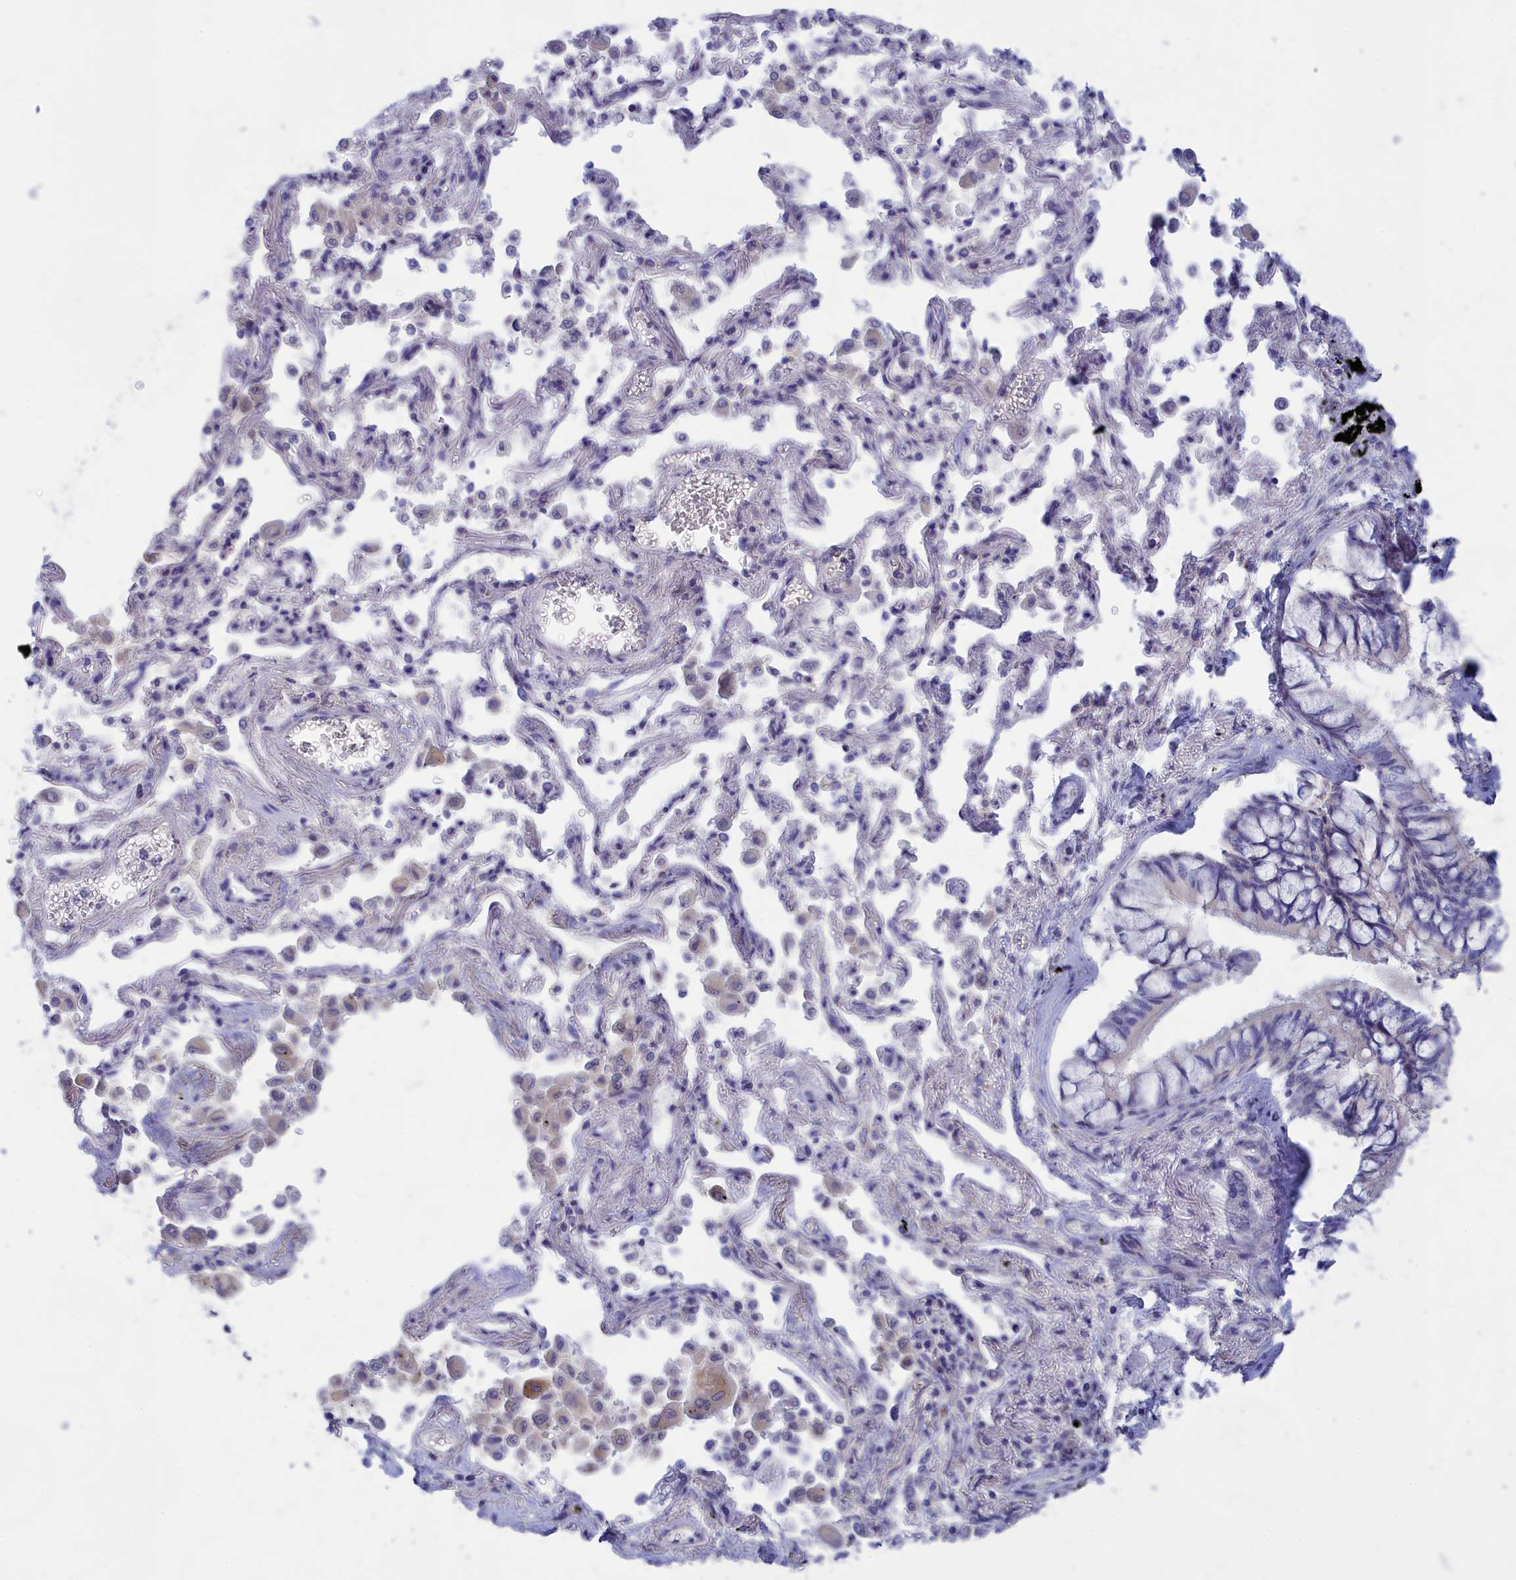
{"staining": {"intensity": "weak", "quantity": "<25%", "location": "cytoplasmic/membranous"}, "tissue": "lung cancer", "cell_type": "Tumor cells", "image_type": "cancer", "snomed": [{"axis": "morphology", "description": "Adenocarcinoma, NOS"}, {"axis": "topography", "description": "Lung"}], "caption": "Histopathology image shows no significant protein expression in tumor cells of lung cancer. Nuclei are stained in blue.", "gene": "TMEM30B", "patient": {"sex": "male", "age": 67}}